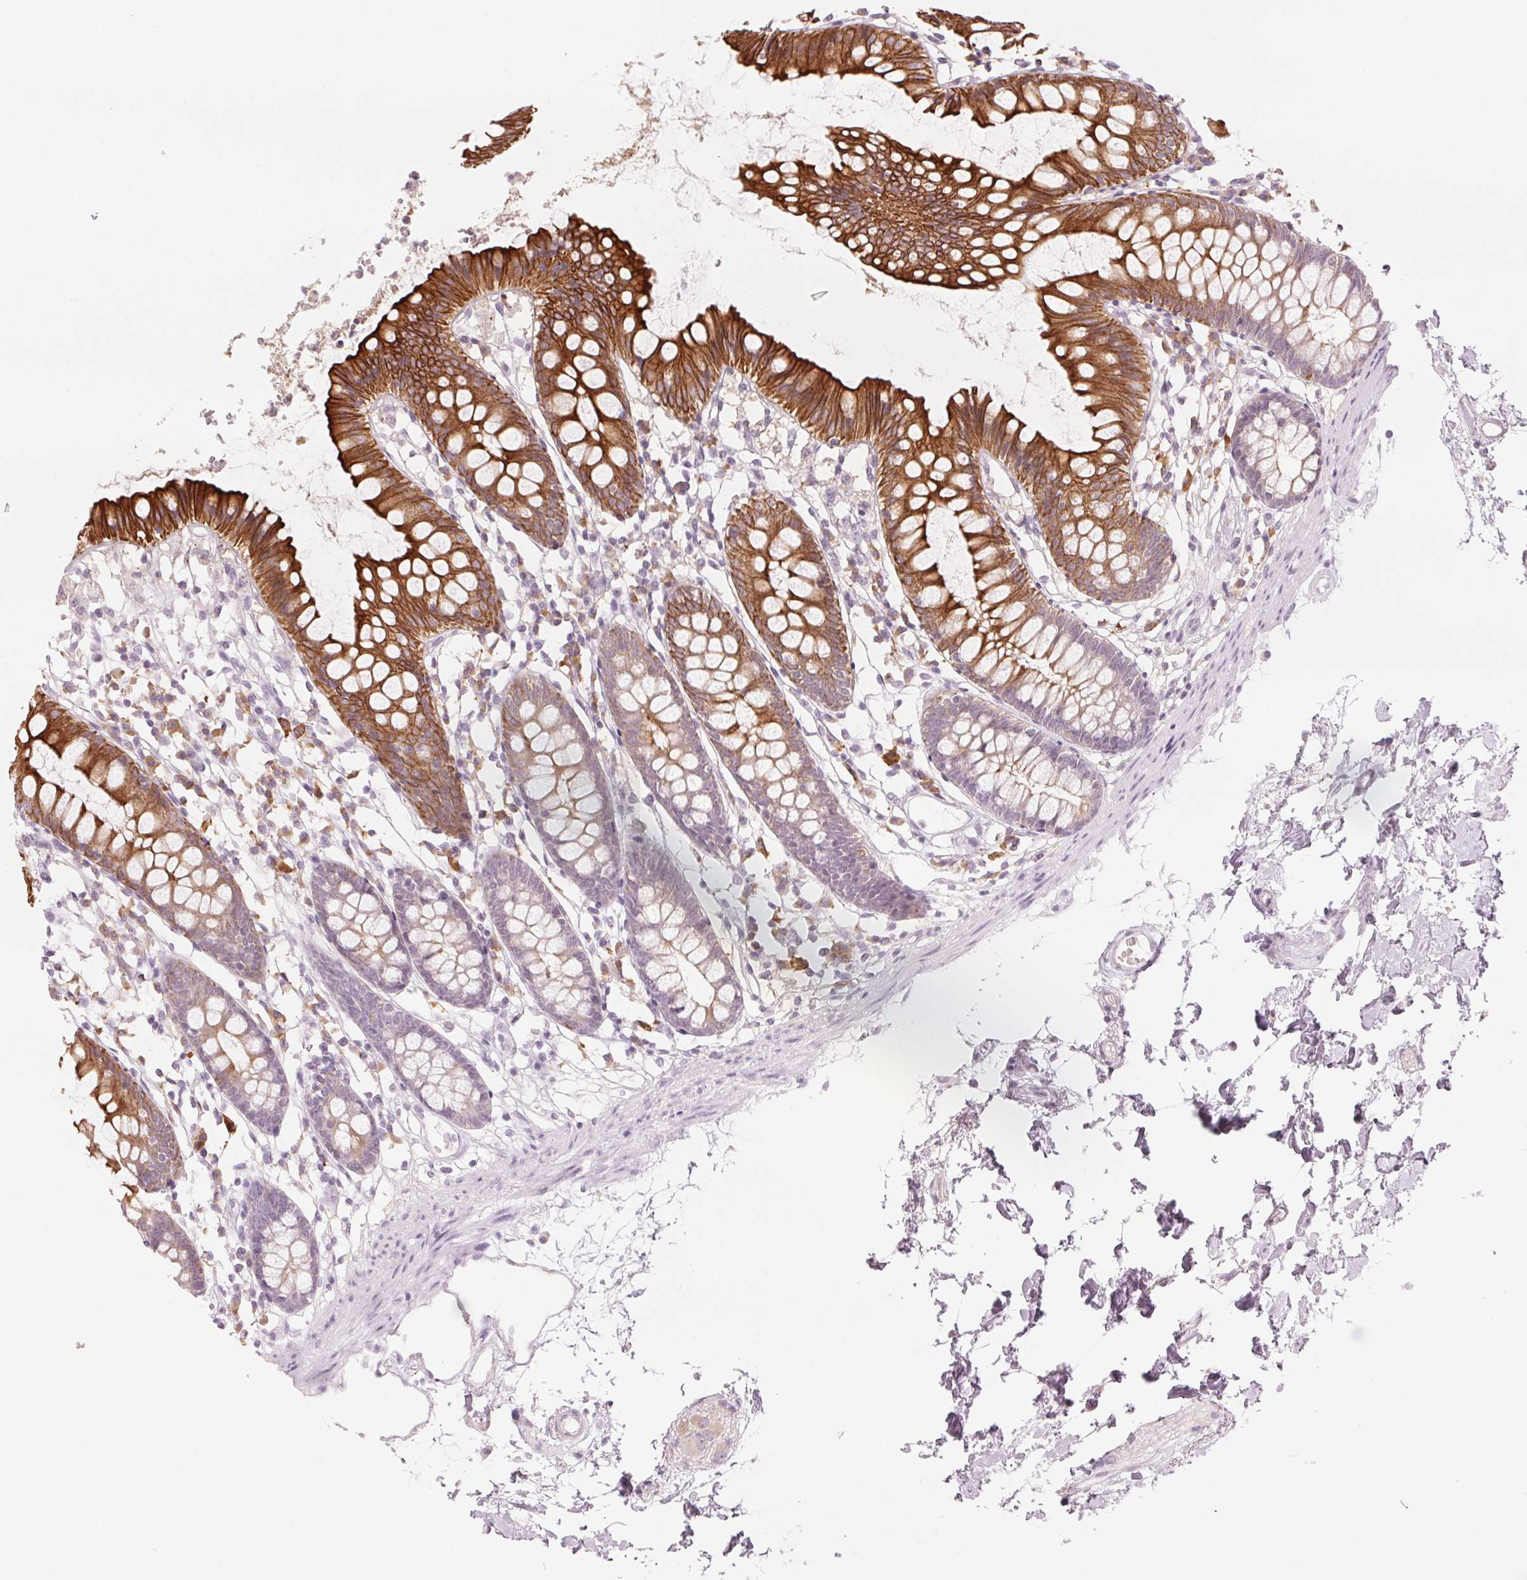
{"staining": {"intensity": "negative", "quantity": "none", "location": "none"}, "tissue": "colon", "cell_type": "Endothelial cells", "image_type": "normal", "snomed": [{"axis": "morphology", "description": "Normal tissue, NOS"}, {"axis": "topography", "description": "Colon"}], "caption": "The immunohistochemistry histopathology image has no significant positivity in endothelial cells of colon. (Stains: DAB immunohistochemistry with hematoxylin counter stain, Microscopy: brightfield microscopy at high magnification).", "gene": "SCTR", "patient": {"sex": "female", "age": 84}}